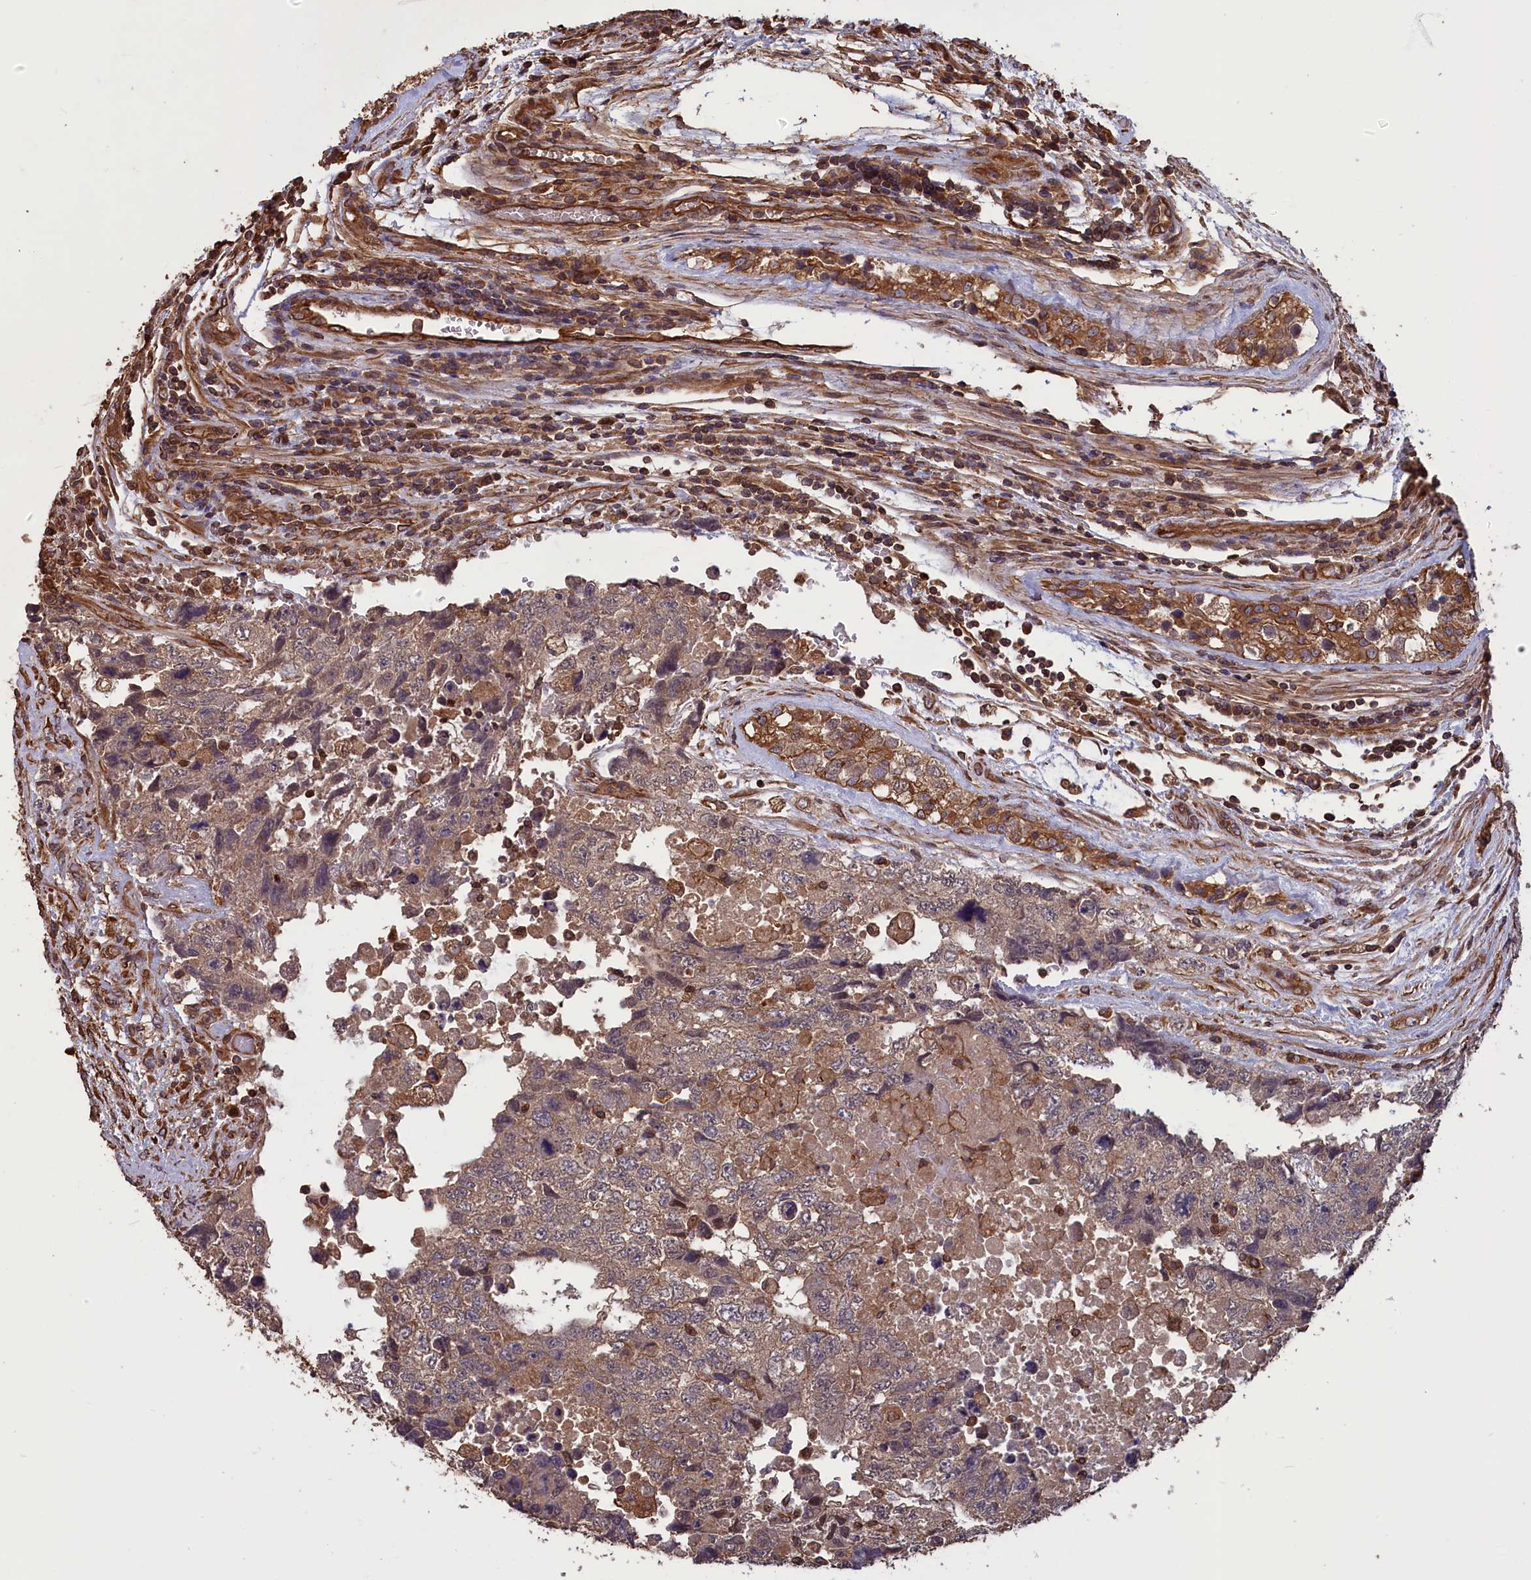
{"staining": {"intensity": "weak", "quantity": ">75%", "location": "cytoplasmic/membranous"}, "tissue": "testis cancer", "cell_type": "Tumor cells", "image_type": "cancer", "snomed": [{"axis": "morphology", "description": "Carcinoma, Embryonal, NOS"}, {"axis": "topography", "description": "Testis"}], "caption": "Immunohistochemistry (IHC) image of testis cancer stained for a protein (brown), which displays low levels of weak cytoplasmic/membranous positivity in about >75% of tumor cells.", "gene": "DAPK3", "patient": {"sex": "male", "age": 36}}